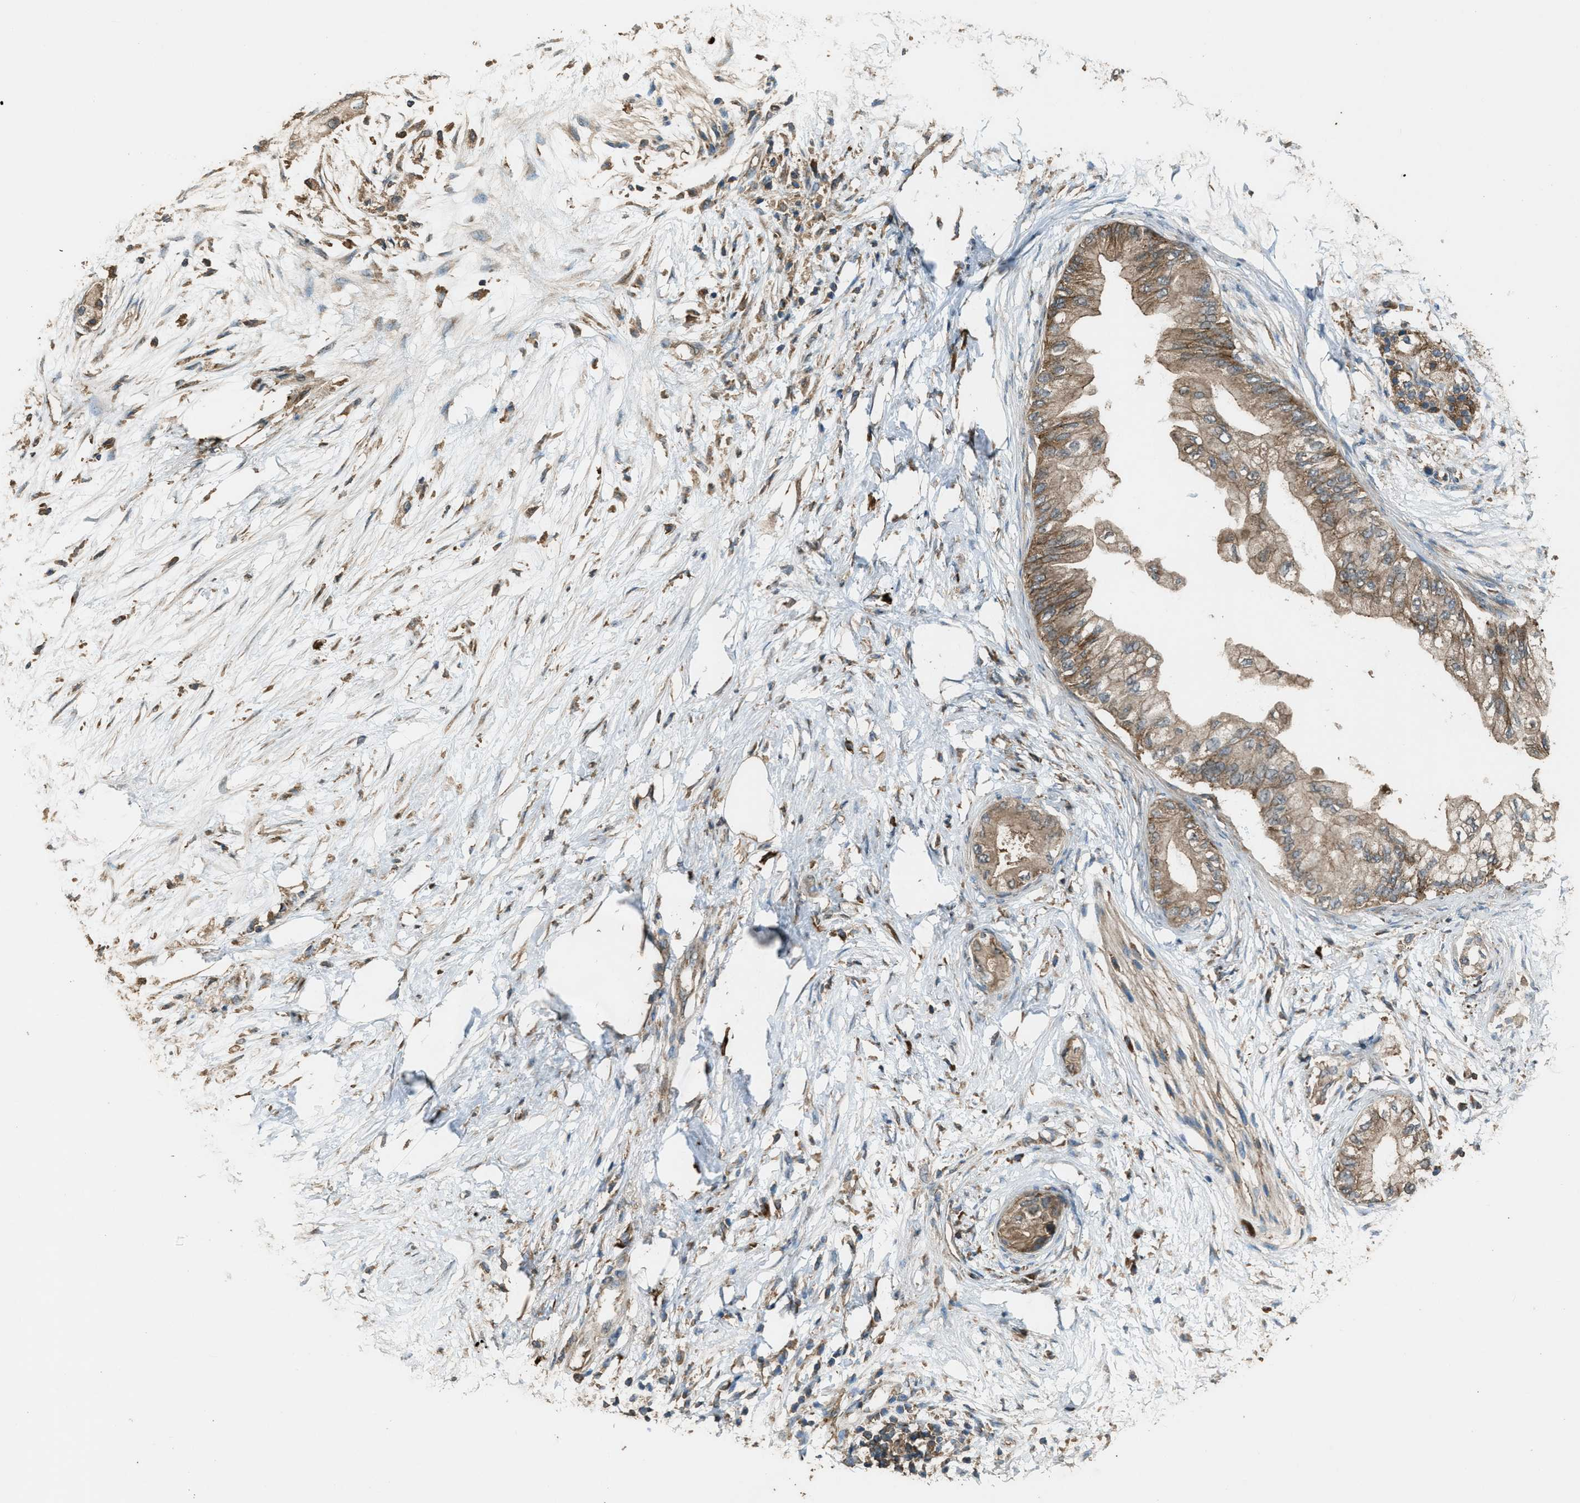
{"staining": {"intensity": "weak", "quantity": ">75%", "location": "cytoplasmic/membranous"}, "tissue": "pancreatic cancer", "cell_type": "Tumor cells", "image_type": "cancer", "snomed": [{"axis": "morphology", "description": "Normal tissue, NOS"}, {"axis": "morphology", "description": "Adenocarcinoma, NOS"}, {"axis": "topography", "description": "Pancreas"}, {"axis": "topography", "description": "Duodenum"}], "caption": "A brown stain highlights weak cytoplasmic/membranous positivity of a protein in pancreatic cancer (adenocarcinoma) tumor cells.", "gene": "MAP3K8", "patient": {"sex": "female", "age": 60}}